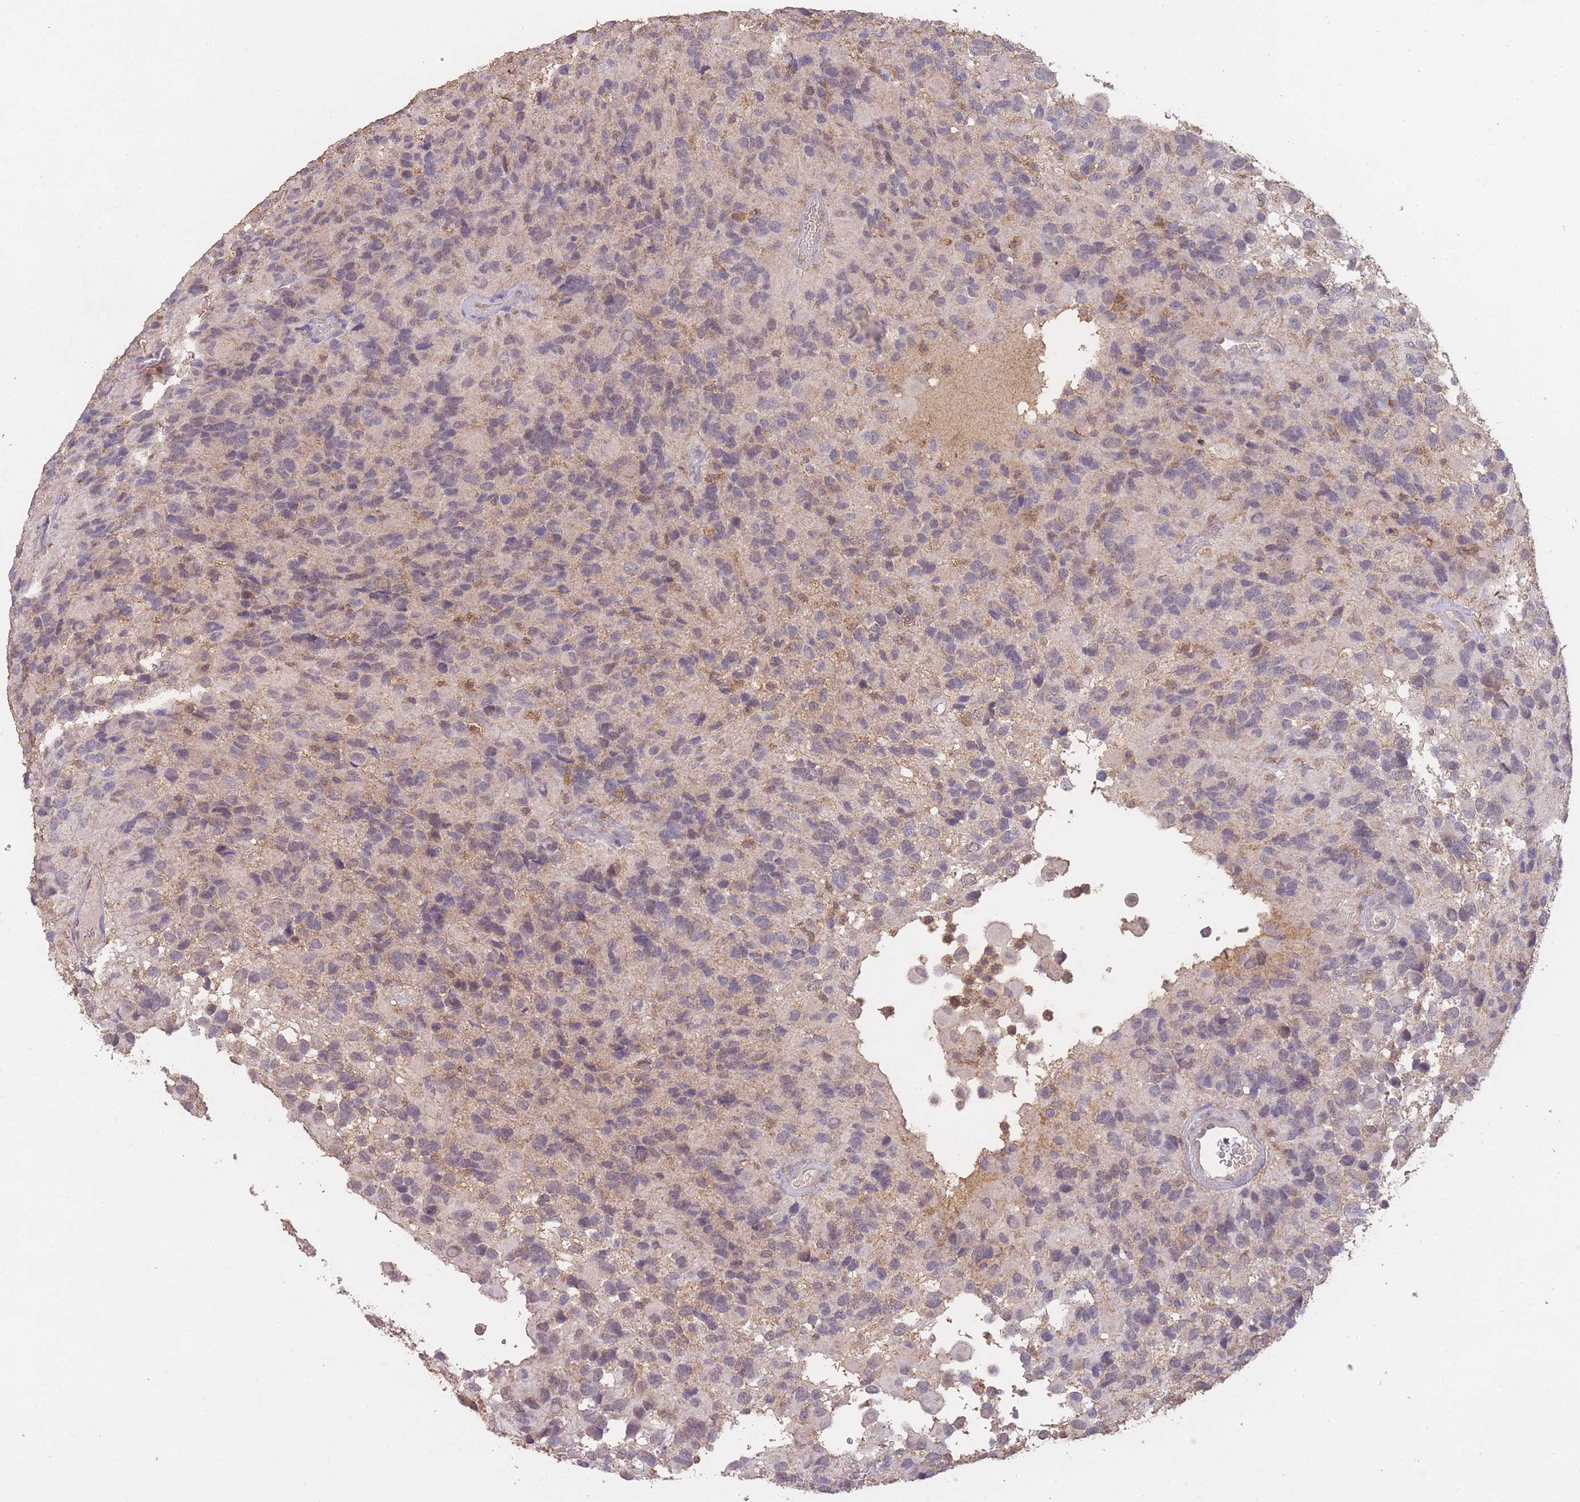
{"staining": {"intensity": "negative", "quantity": "none", "location": "none"}, "tissue": "glioma", "cell_type": "Tumor cells", "image_type": "cancer", "snomed": [{"axis": "morphology", "description": "Glioma, malignant, High grade"}, {"axis": "topography", "description": "Brain"}], "caption": "Immunohistochemical staining of malignant glioma (high-grade) exhibits no significant staining in tumor cells.", "gene": "RNF144B", "patient": {"sex": "male", "age": 77}}